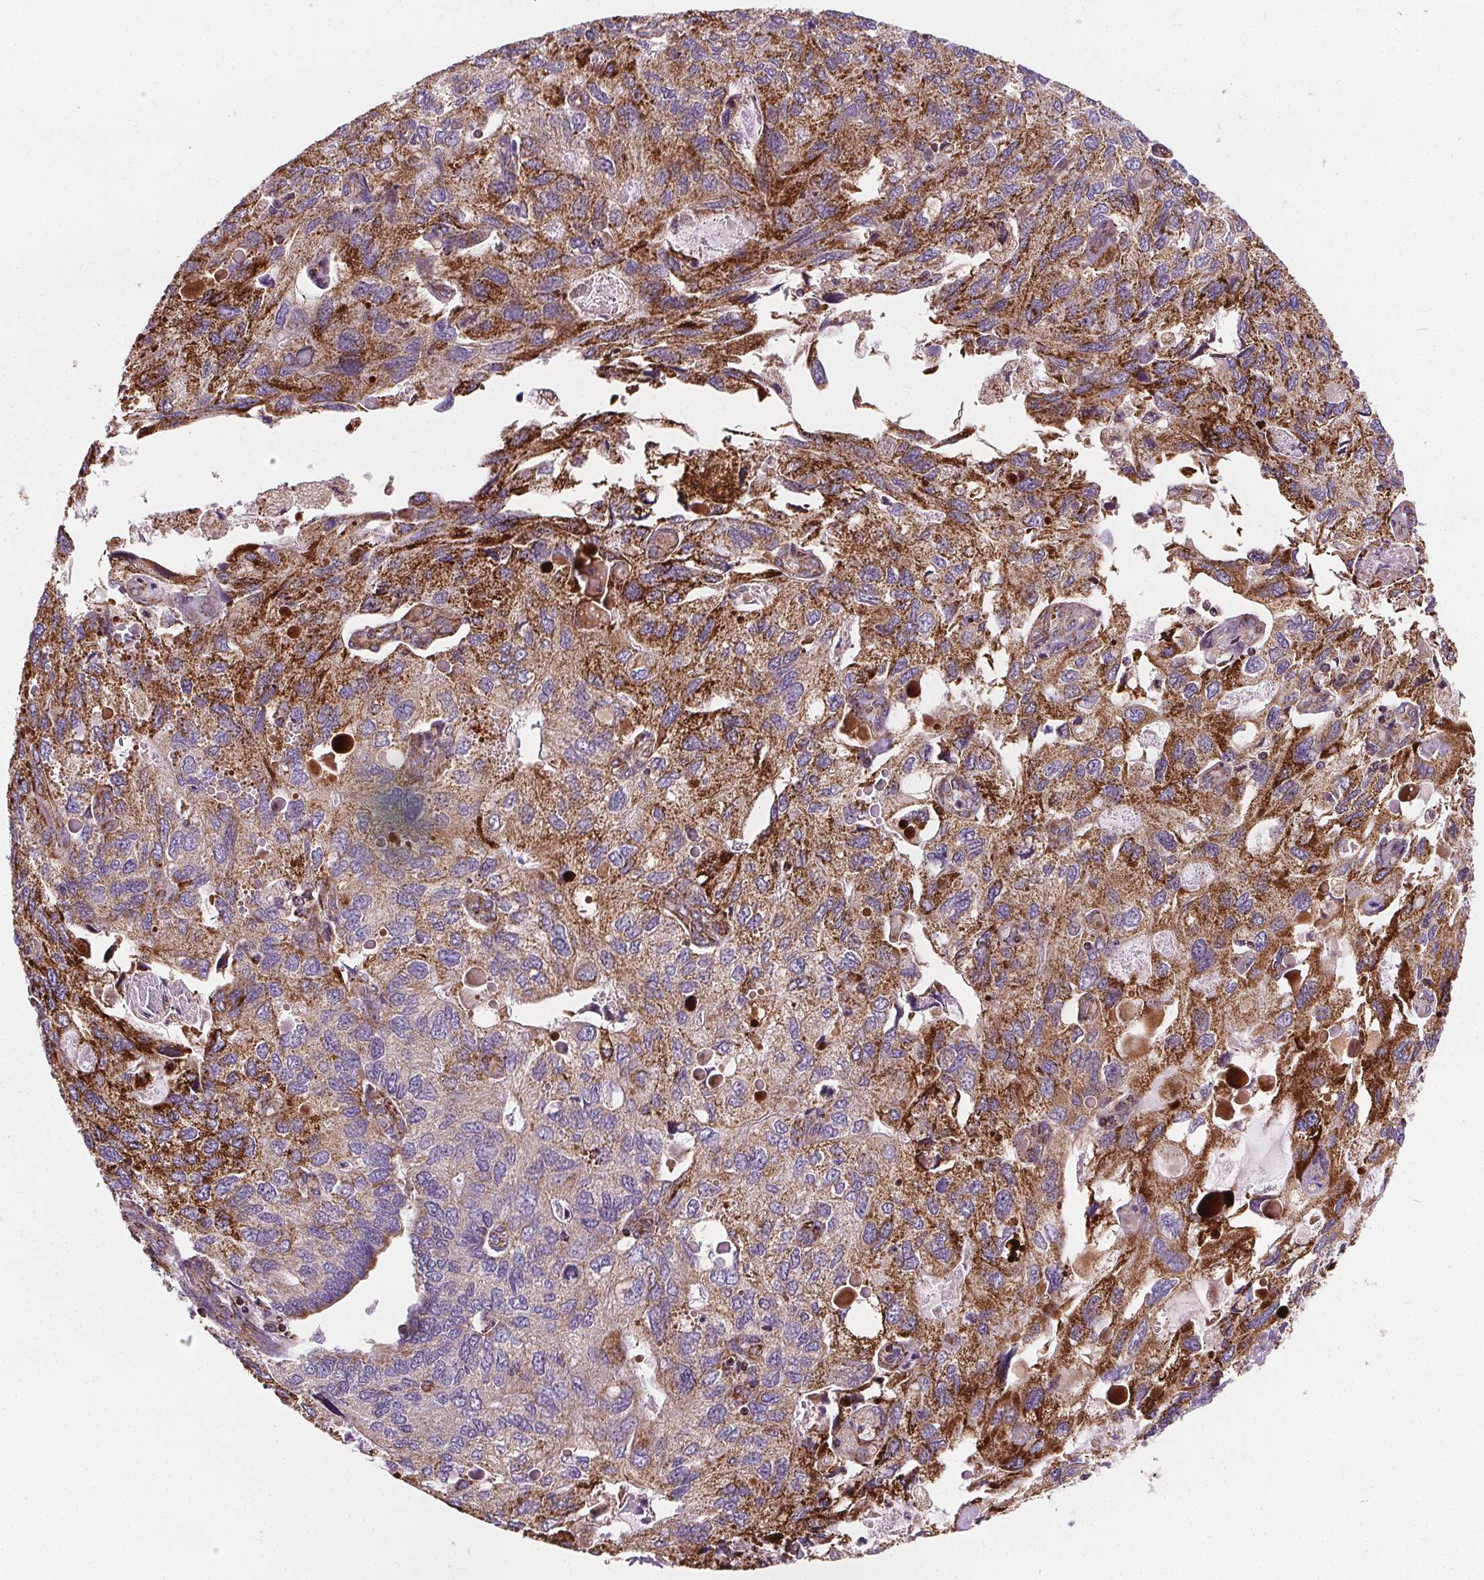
{"staining": {"intensity": "moderate", "quantity": "25%-75%", "location": "cytoplasmic/membranous"}, "tissue": "endometrial cancer", "cell_type": "Tumor cells", "image_type": "cancer", "snomed": [{"axis": "morphology", "description": "Carcinoma, NOS"}, {"axis": "topography", "description": "Uterus"}], "caption": "A brown stain labels moderate cytoplasmic/membranous staining of a protein in human carcinoma (endometrial) tumor cells. Immunohistochemistry (ihc) stains the protein of interest in brown and the nuclei are stained blue.", "gene": "GOLT1B", "patient": {"sex": "female", "age": 76}}